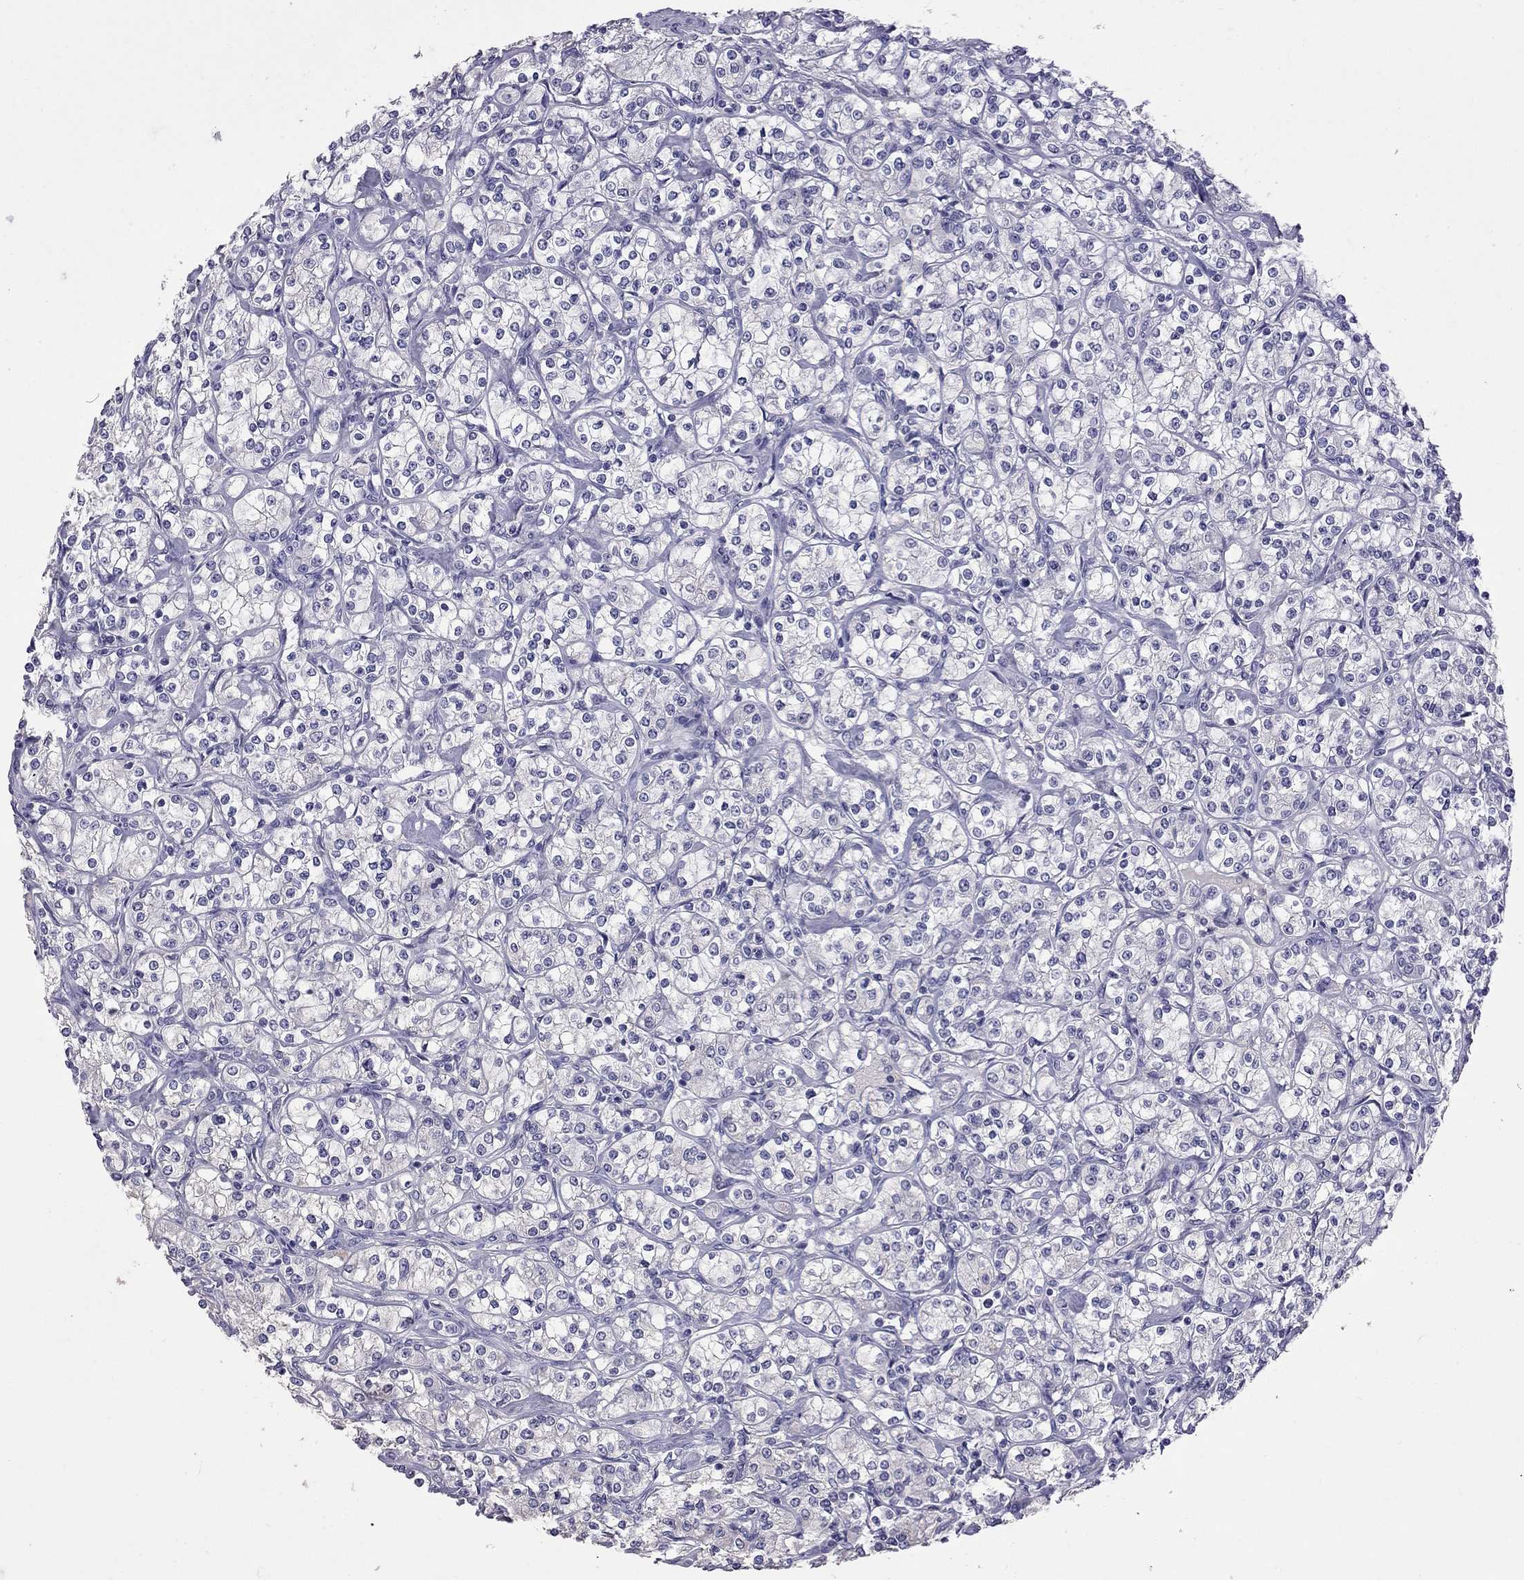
{"staining": {"intensity": "negative", "quantity": "none", "location": "none"}, "tissue": "renal cancer", "cell_type": "Tumor cells", "image_type": "cancer", "snomed": [{"axis": "morphology", "description": "Adenocarcinoma, NOS"}, {"axis": "topography", "description": "Kidney"}], "caption": "There is no significant expression in tumor cells of renal cancer.", "gene": "CFAP91", "patient": {"sex": "male", "age": 77}}